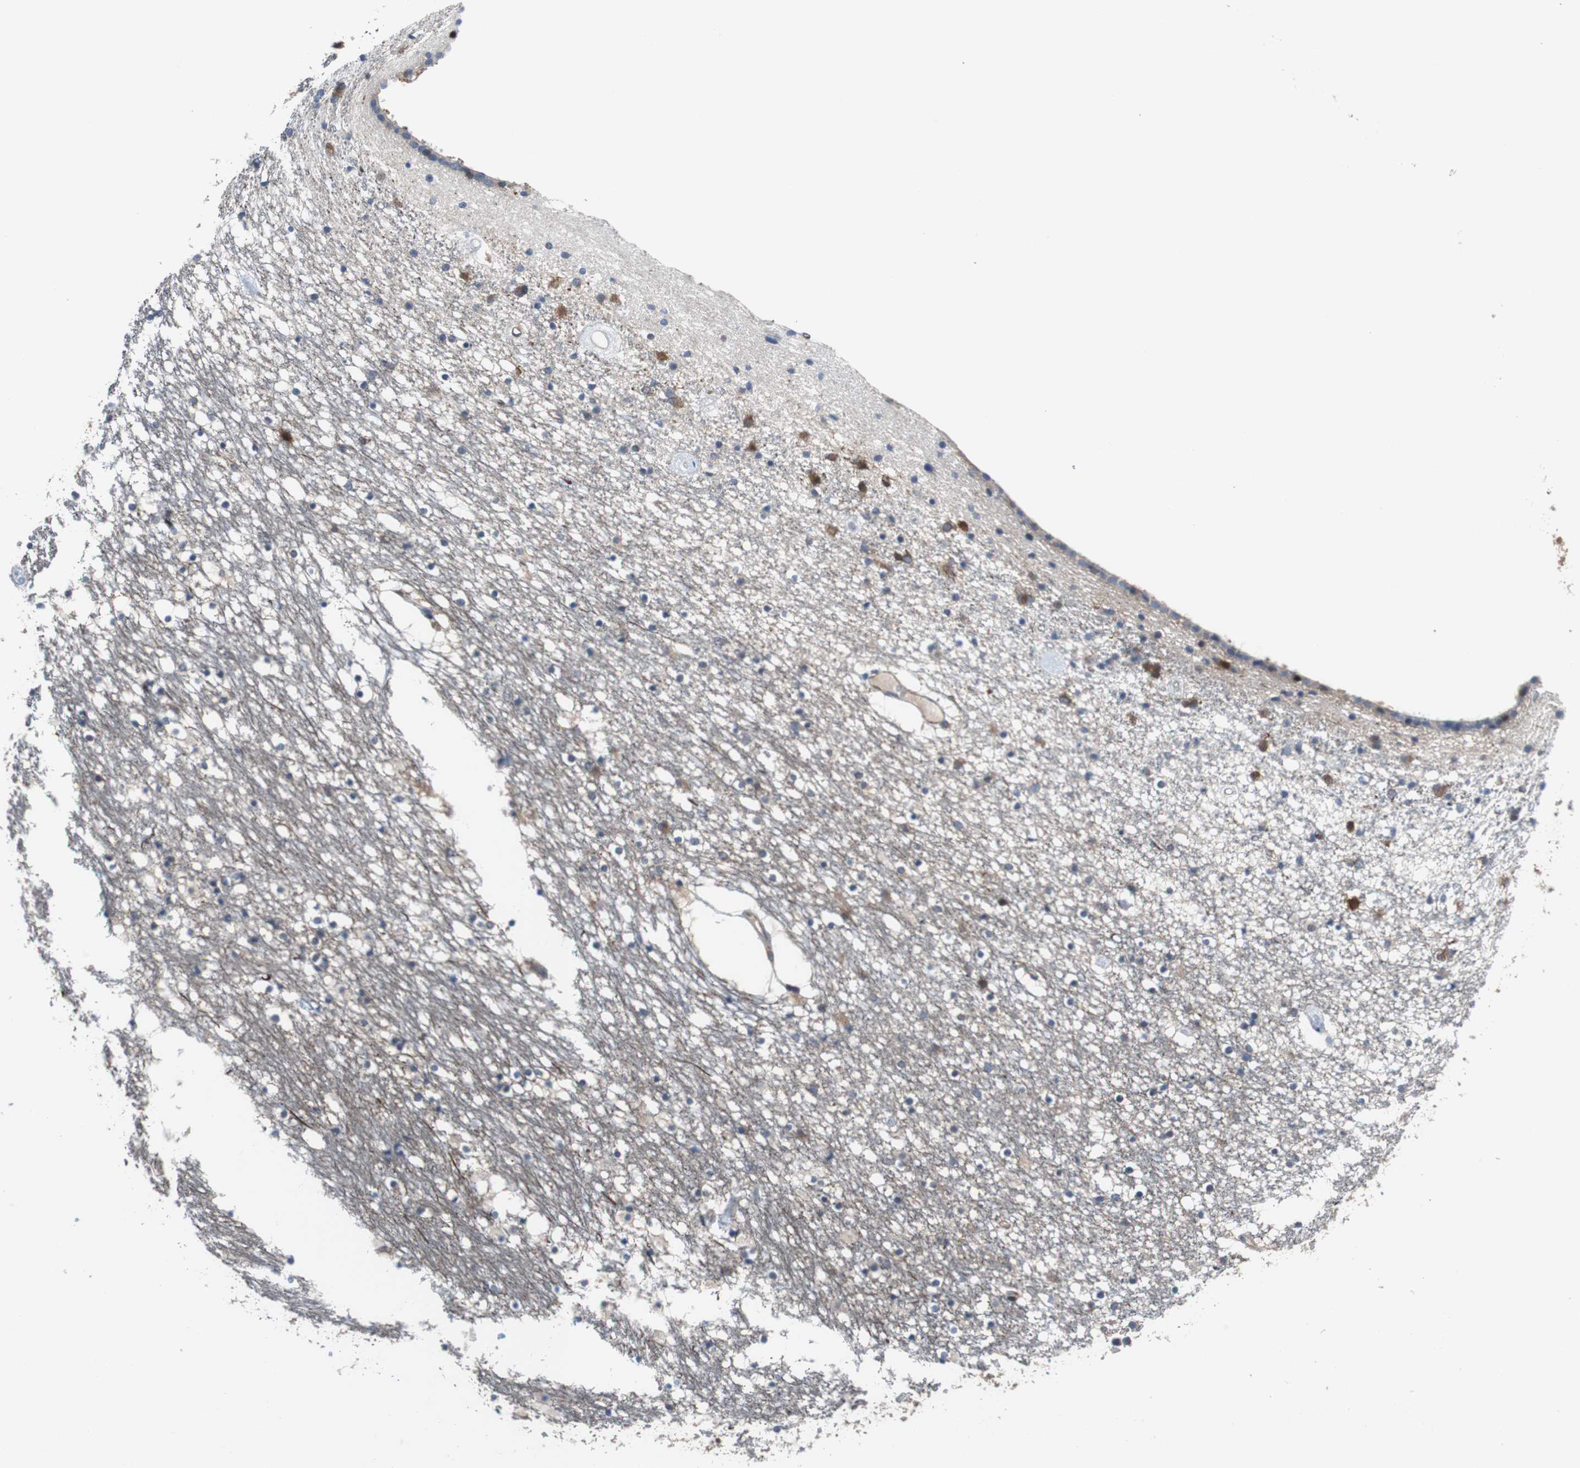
{"staining": {"intensity": "weak", "quantity": "<25%", "location": "cytoplasmic/membranous"}, "tissue": "caudate", "cell_type": "Glial cells", "image_type": "normal", "snomed": [{"axis": "morphology", "description": "Normal tissue, NOS"}, {"axis": "topography", "description": "Lateral ventricle wall"}], "caption": "Caudate stained for a protein using IHC displays no staining glial cells.", "gene": "BRAF", "patient": {"sex": "male", "age": 45}}